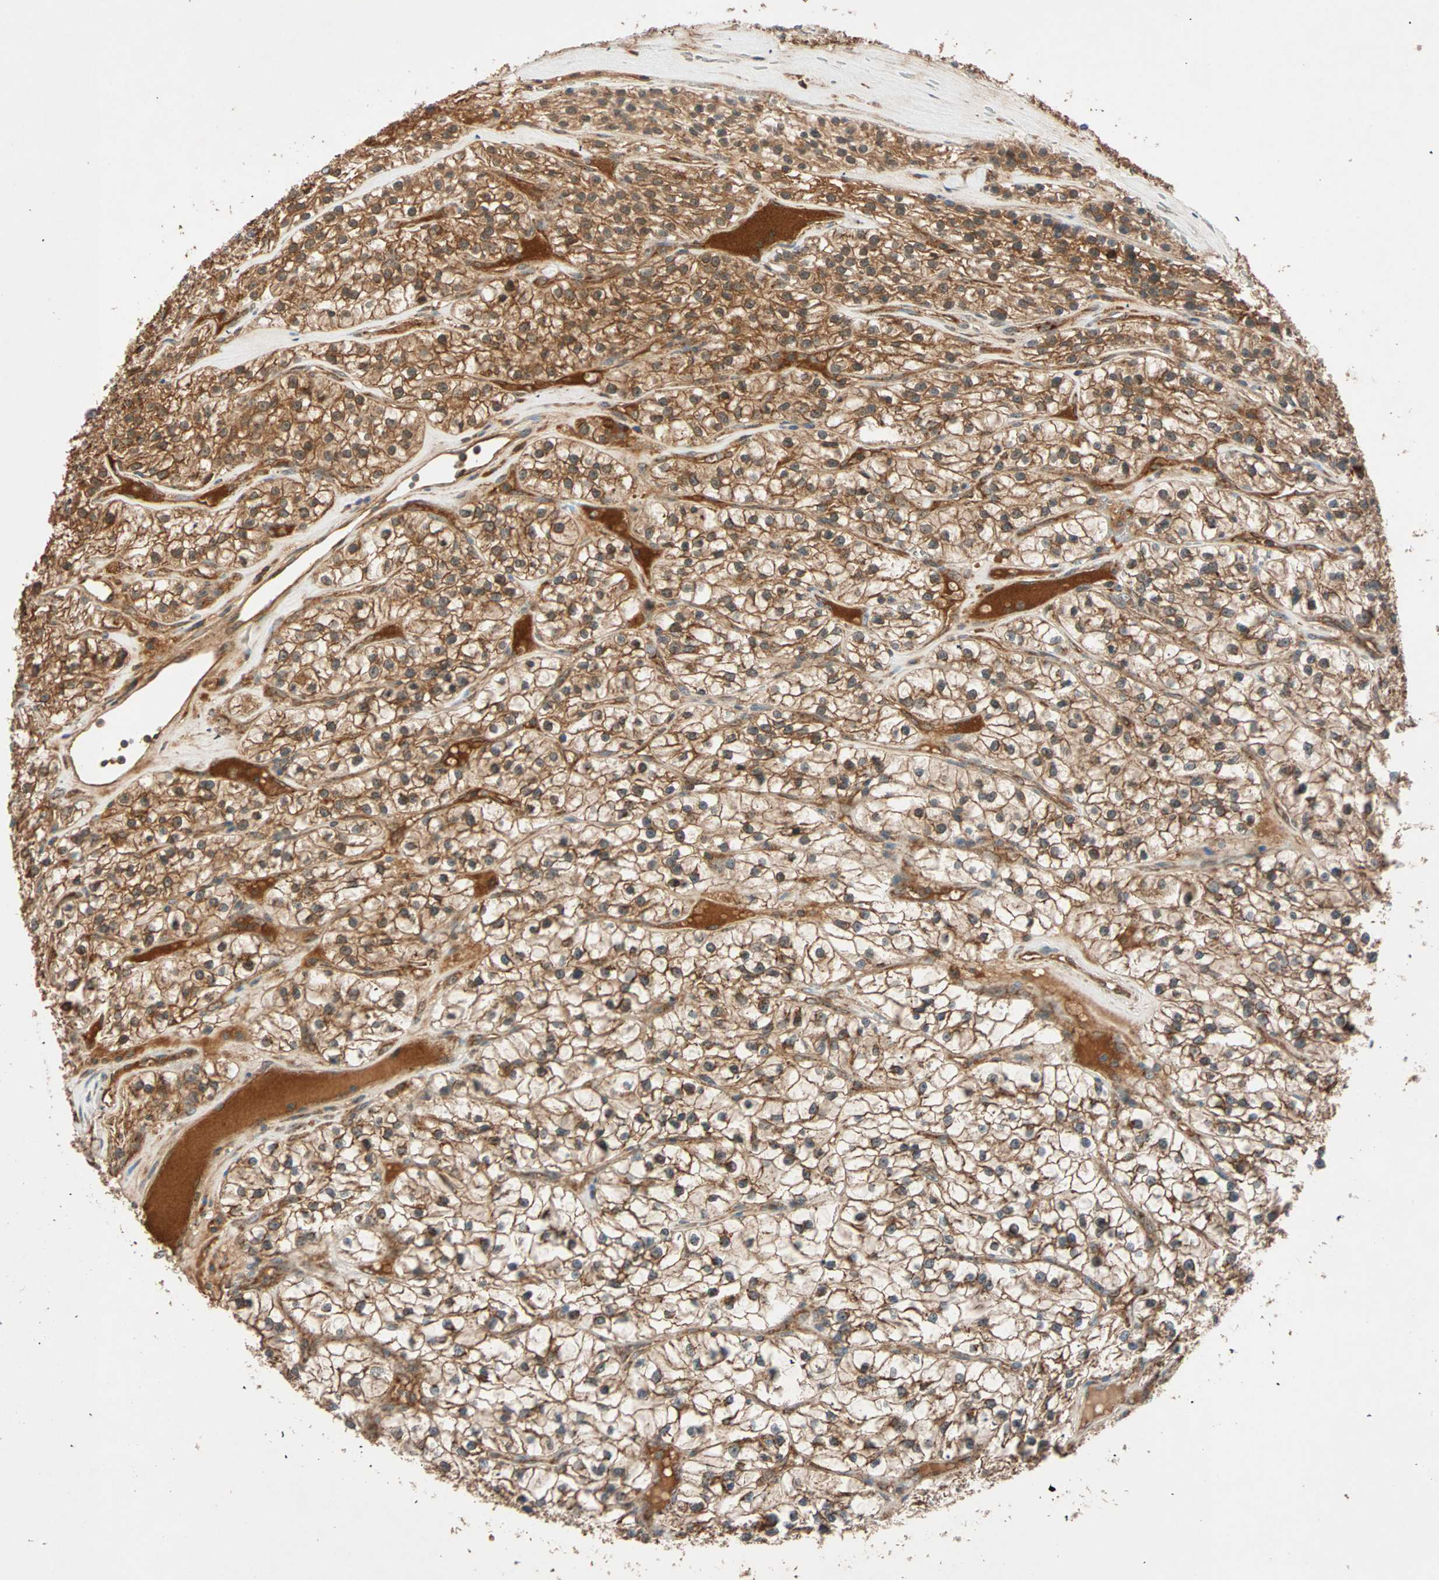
{"staining": {"intensity": "strong", "quantity": ">75%", "location": "cytoplasmic/membranous"}, "tissue": "renal cancer", "cell_type": "Tumor cells", "image_type": "cancer", "snomed": [{"axis": "morphology", "description": "Adenocarcinoma, NOS"}, {"axis": "topography", "description": "Kidney"}], "caption": "Protein analysis of adenocarcinoma (renal) tissue exhibits strong cytoplasmic/membranous staining in approximately >75% of tumor cells.", "gene": "MAPK1", "patient": {"sex": "female", "age": 57}}